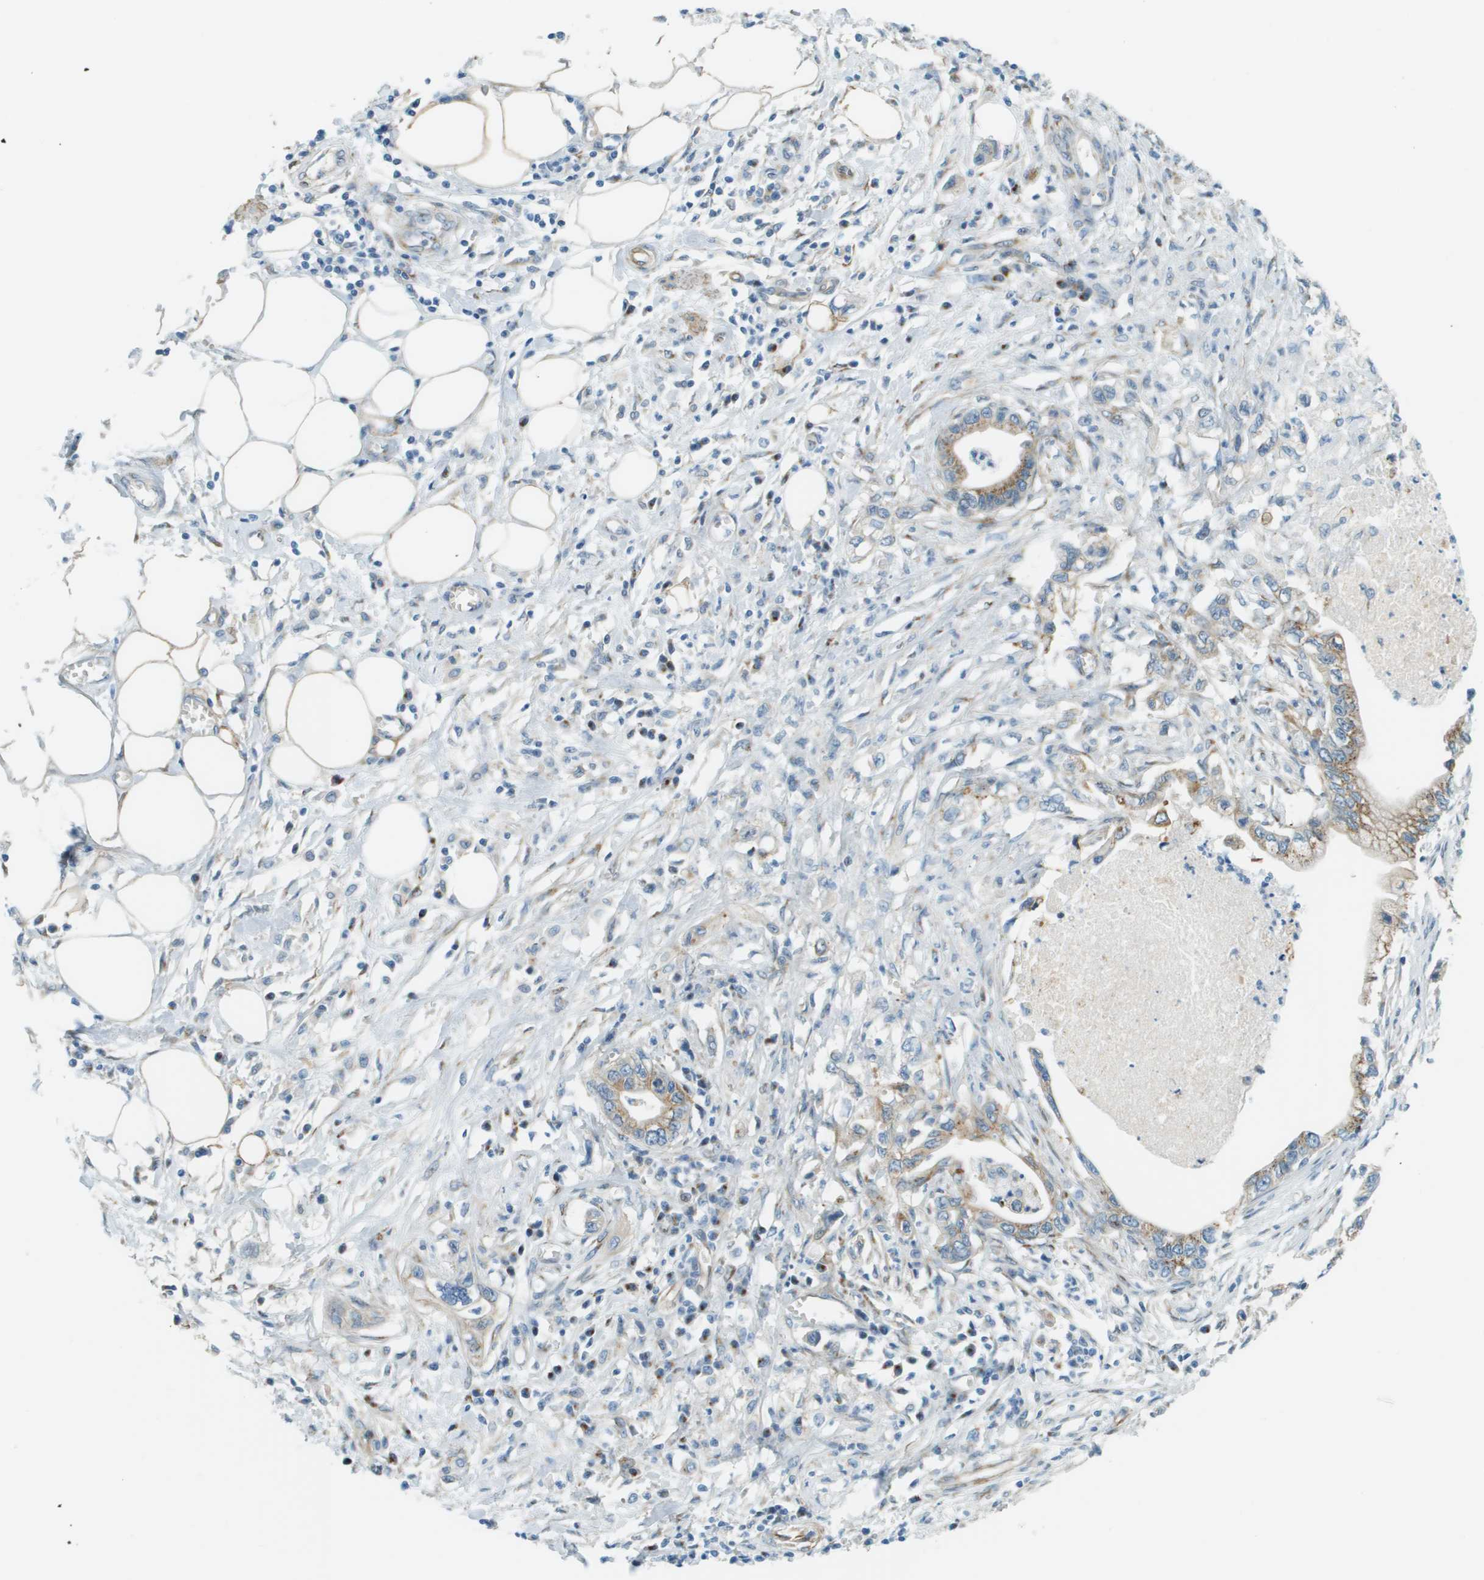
{"staining": {"intensity": "moderate", "quantity": ">75%", "location": "cytoplasmic/membranous"}, "tissue": "pancreatic cancer", "cell_type": "Tumor cells", "image_type": "cancer", "snomed": [{"axis": "morphology", "description": "Adenocarcinoma, NOS"}, {"axis": "topography", "description": "Pancreas"}], "caption": "Pancreatic adenocarcinoma stained with immunohistochemistry shows moderate cytoplasmic/membranous staining in approximately >75% of tumor cells.", "gene": "ACBD3", "patient": {"sex": "male", "age": 56}}